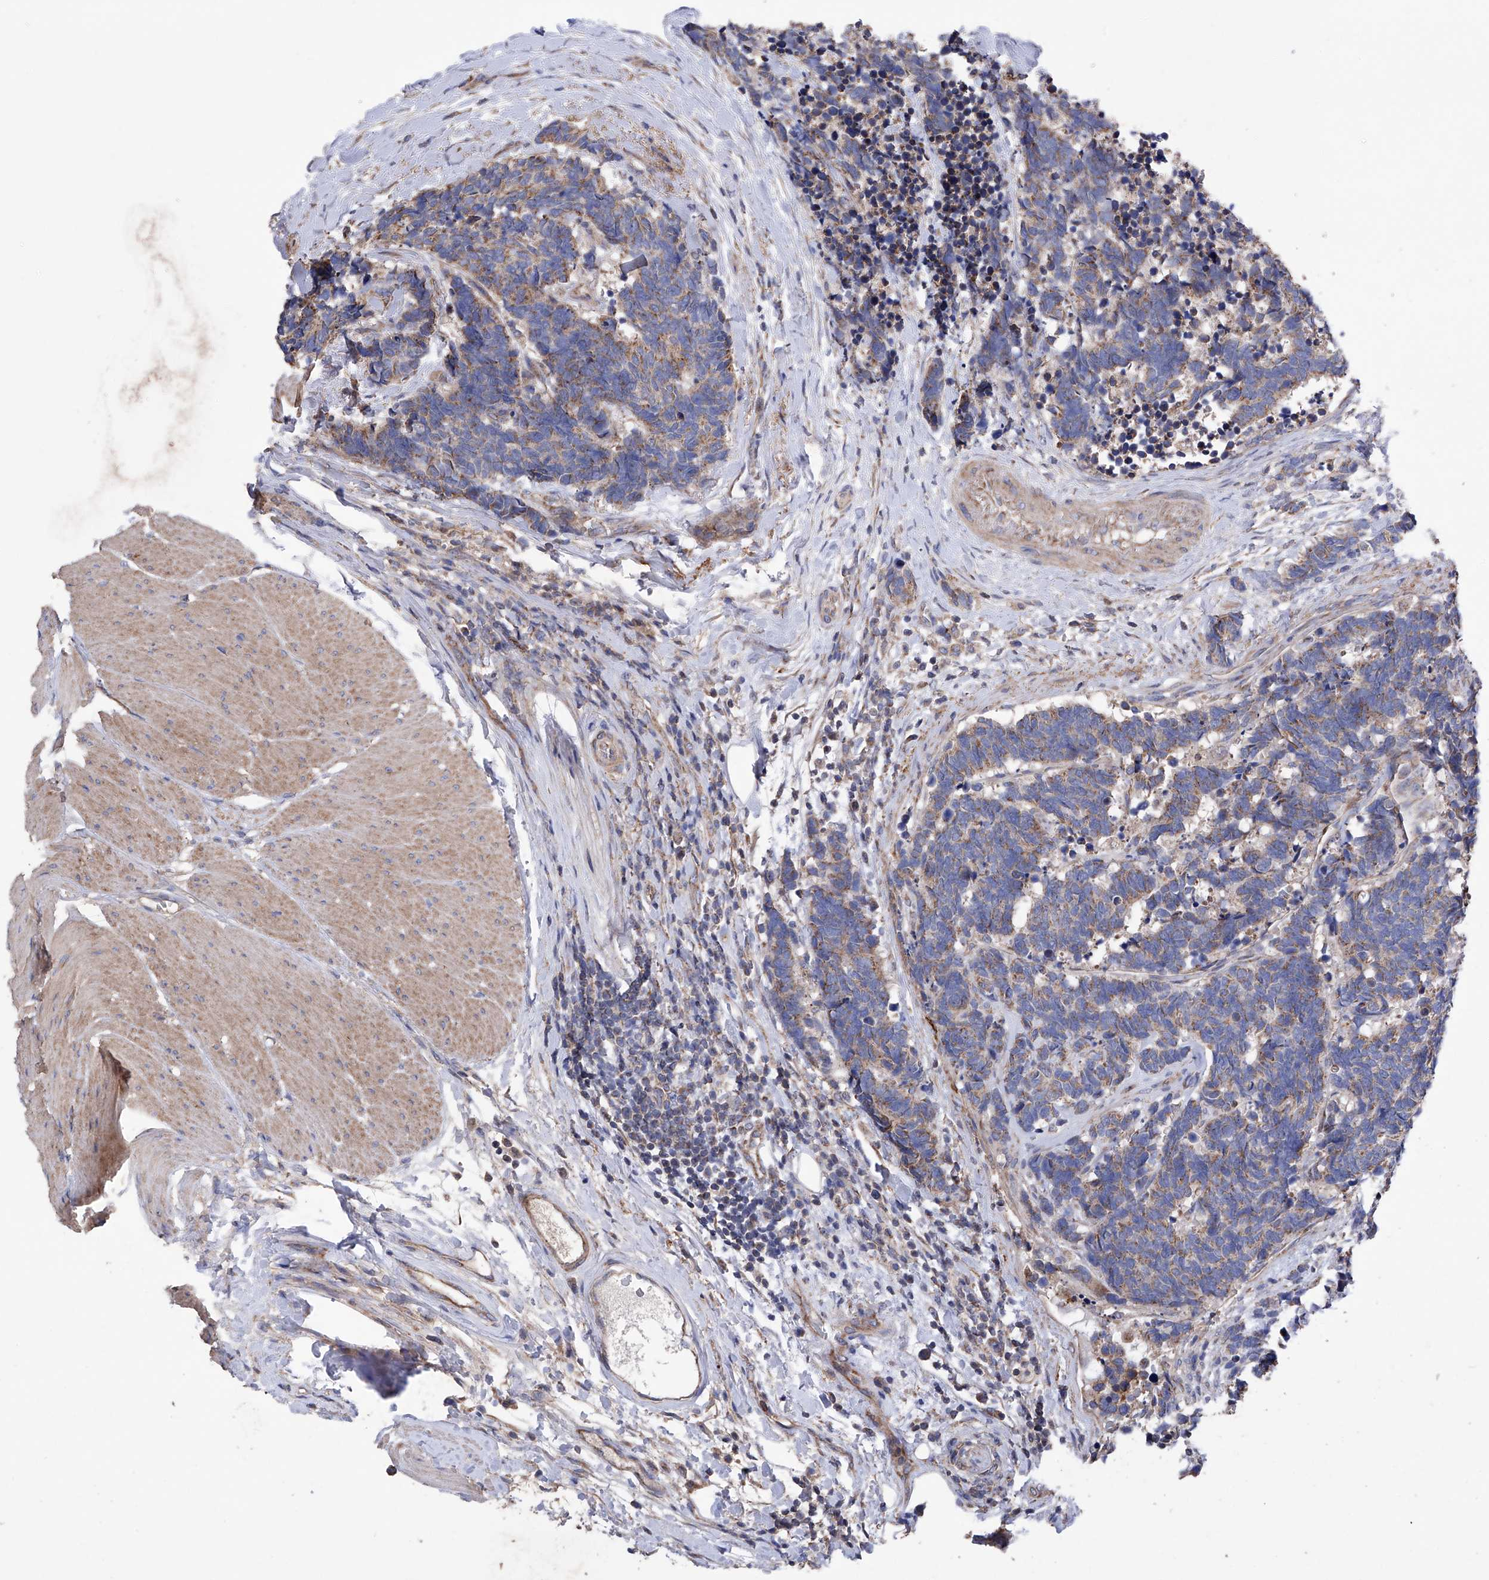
{"staining": {"intensity": "weak", "quantity": ">75%", "location": "cytoplasmic/membranous"}, "tissue": "carcinoid", "cell_type": "Tumor cells", "image_type": "cancer", "snomed": [{"axis": "morphology", "description": "Carcinoma, NOS"}, {"axis": "morphology", "description": "Carcinoid, malignant, NOS"}, {"axis": "topography", "description": "Urinary bladder"}], "caption": "Carcinoid stained with IHC displays weak cytoplasmic/membranous positivity in about >75% of tumor cells. The staining was performed using DAB, with brown indicating positive protein expression. Nuclei are stained blue with hematoxylin.", "gene": "EFCAB2", "patient": {"sex": "male", "age": 57}}